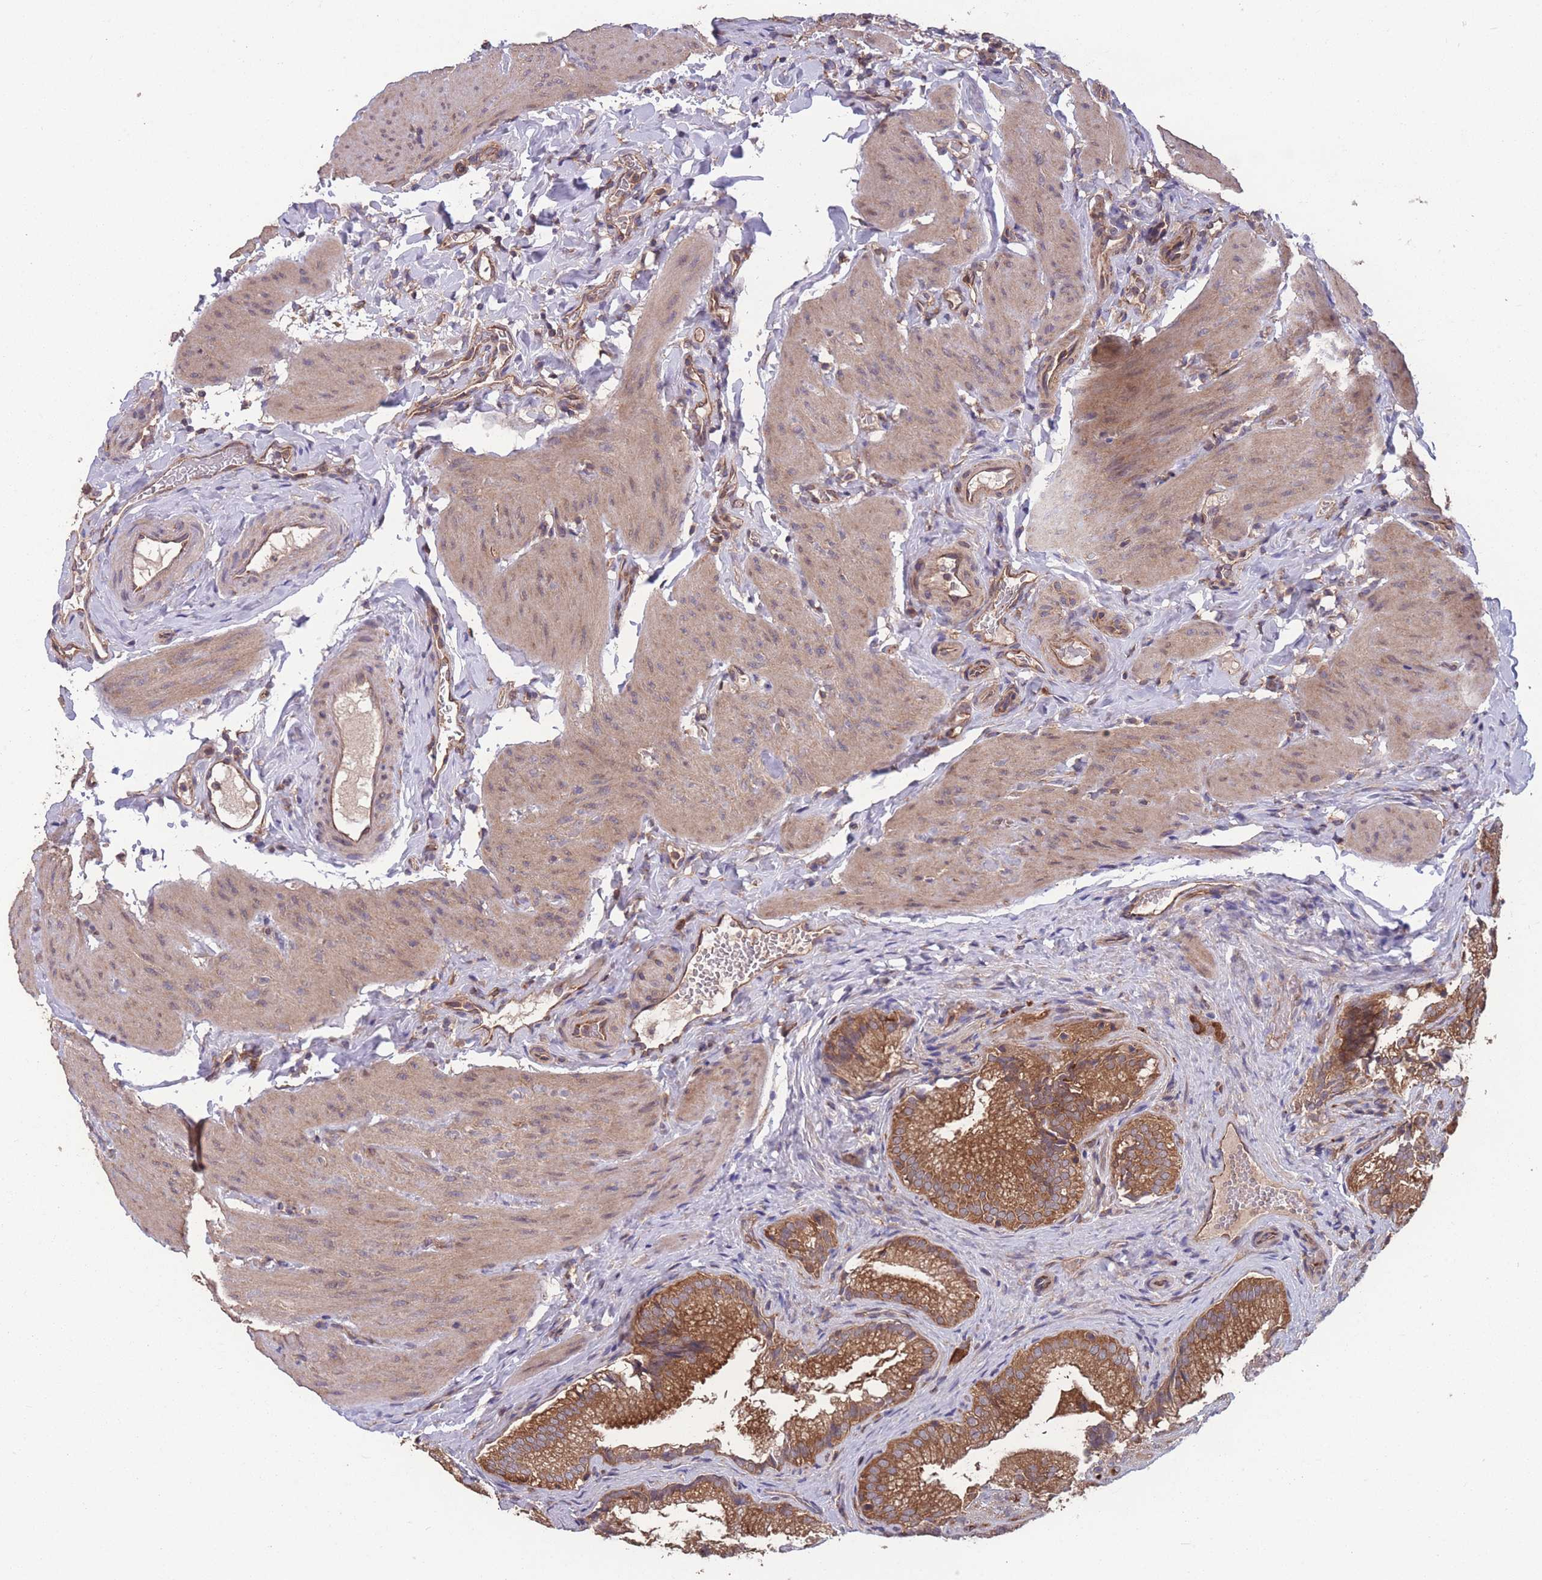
{"staining": {"intensity": "strong", "quantity": ">75%", "location": "cytoplasmic/membranous"}, "tissue": "gallbladder", "cell_type": "Glandular cells", "image_type": "normal", "snomed": [{"axis": "morphology", "description": "Normal tissue, NOS"}, {"axis": "topography", "description": "Gallbladder"}], "caption": "Immunohistochemical staining of benign gallbladder shows strong cytoplasmic/membranous protein positivity in approximately >75% of glandular cells. (DAB (3,3'-diaminobenzidine) IHC, brown staining for protein, blue staining for nuclei).", "gene": "ZPR1", "patient": {"sex": "female", "age": 30}}